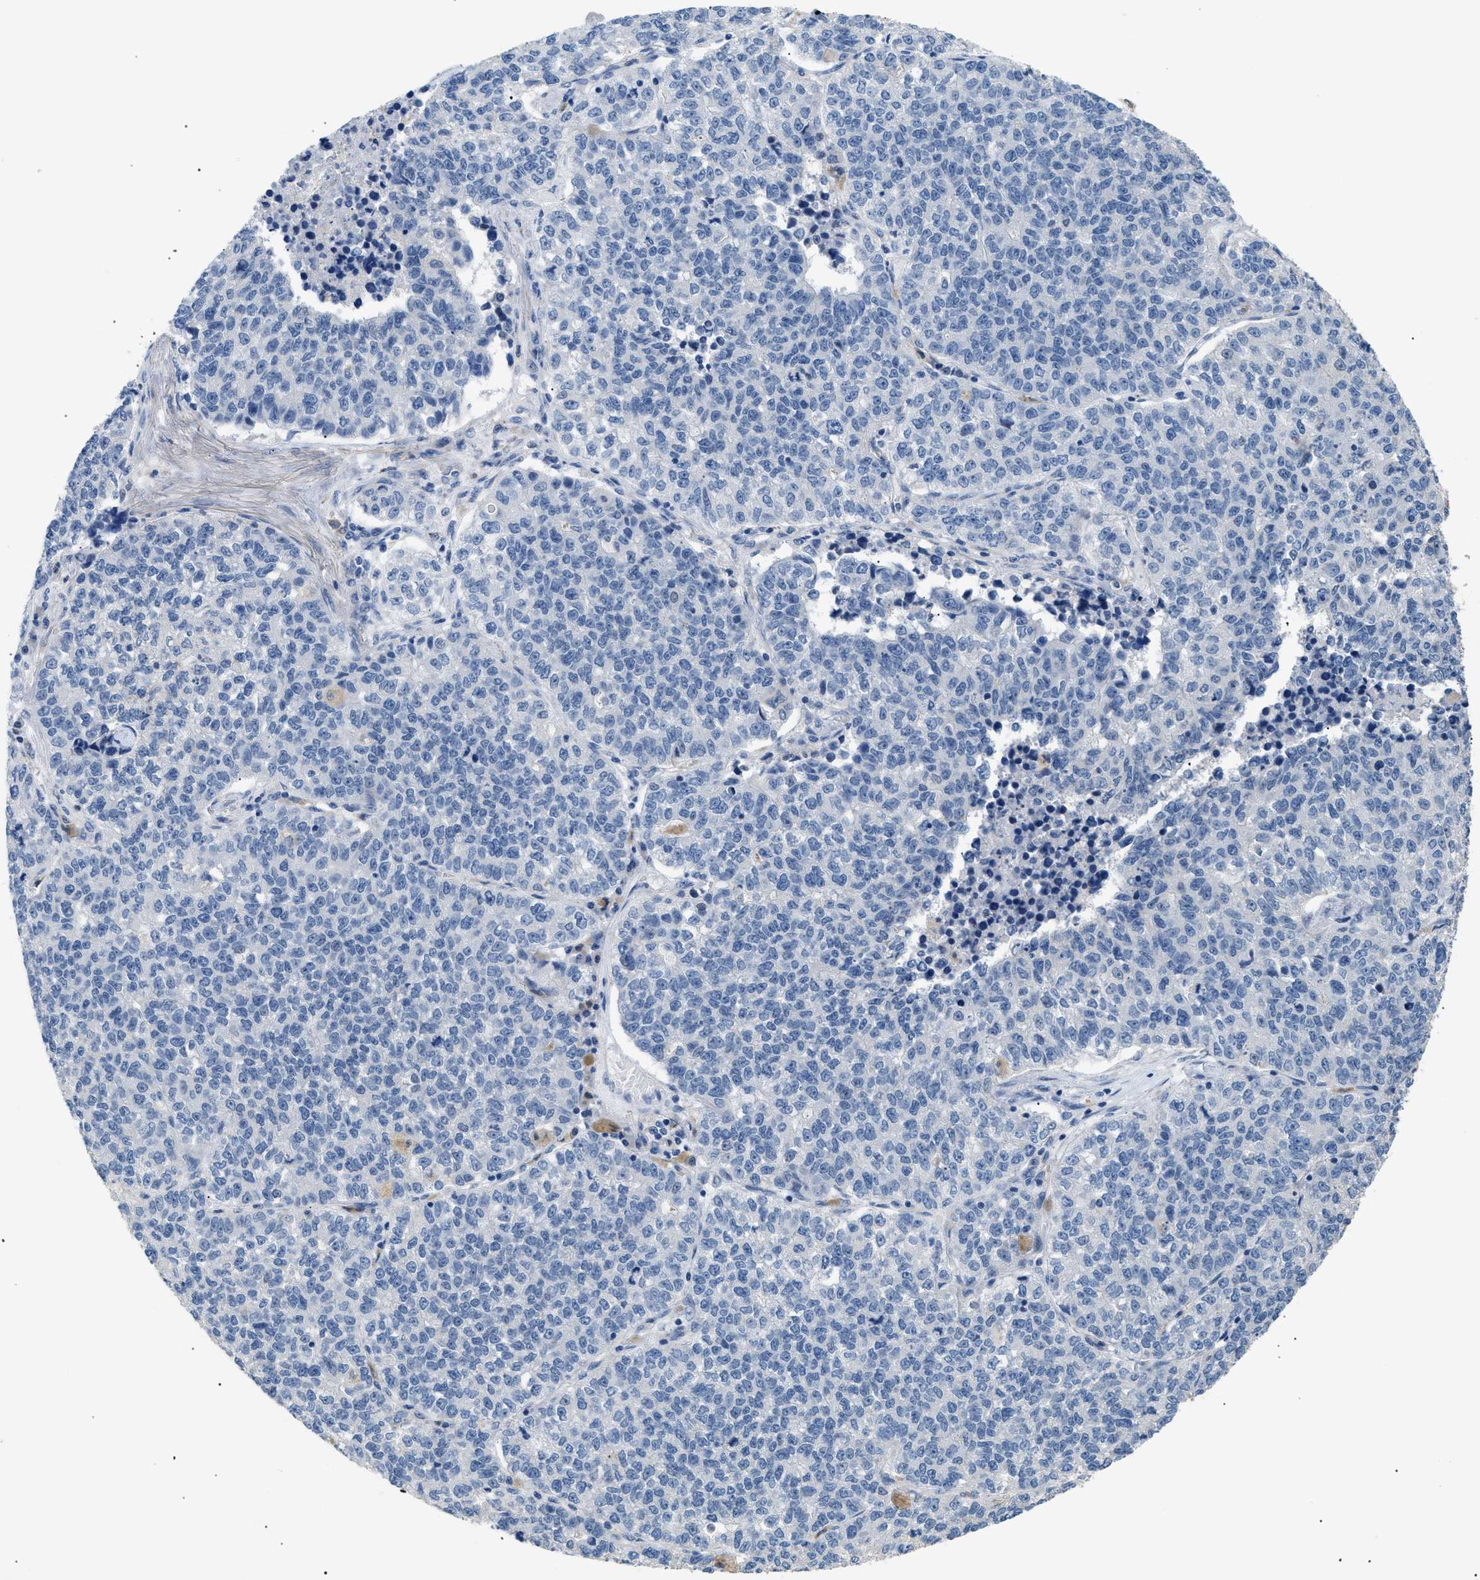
{"staining": {"intensity": "negative", "quantity": "none", "location": "none"}, "tissue": "lung cancer", "cell_type": "Tumor cells", "image_type": "cancer", "snomed": [{"axis": "morphology", "description": "Adenocarcinoma, NOS"}, {"axis": "topography", "description": "Lung"}], "caption": "Tumor cells show no significant protein staining in lung cancer. The staining is performed using DAB (3,3'-diaminobenzidine) brown chromogen with nuclei counter-stained in using hematoxylin.", "gene": "AKR1A1", "patient": {"sex": "male", "age": 49}}